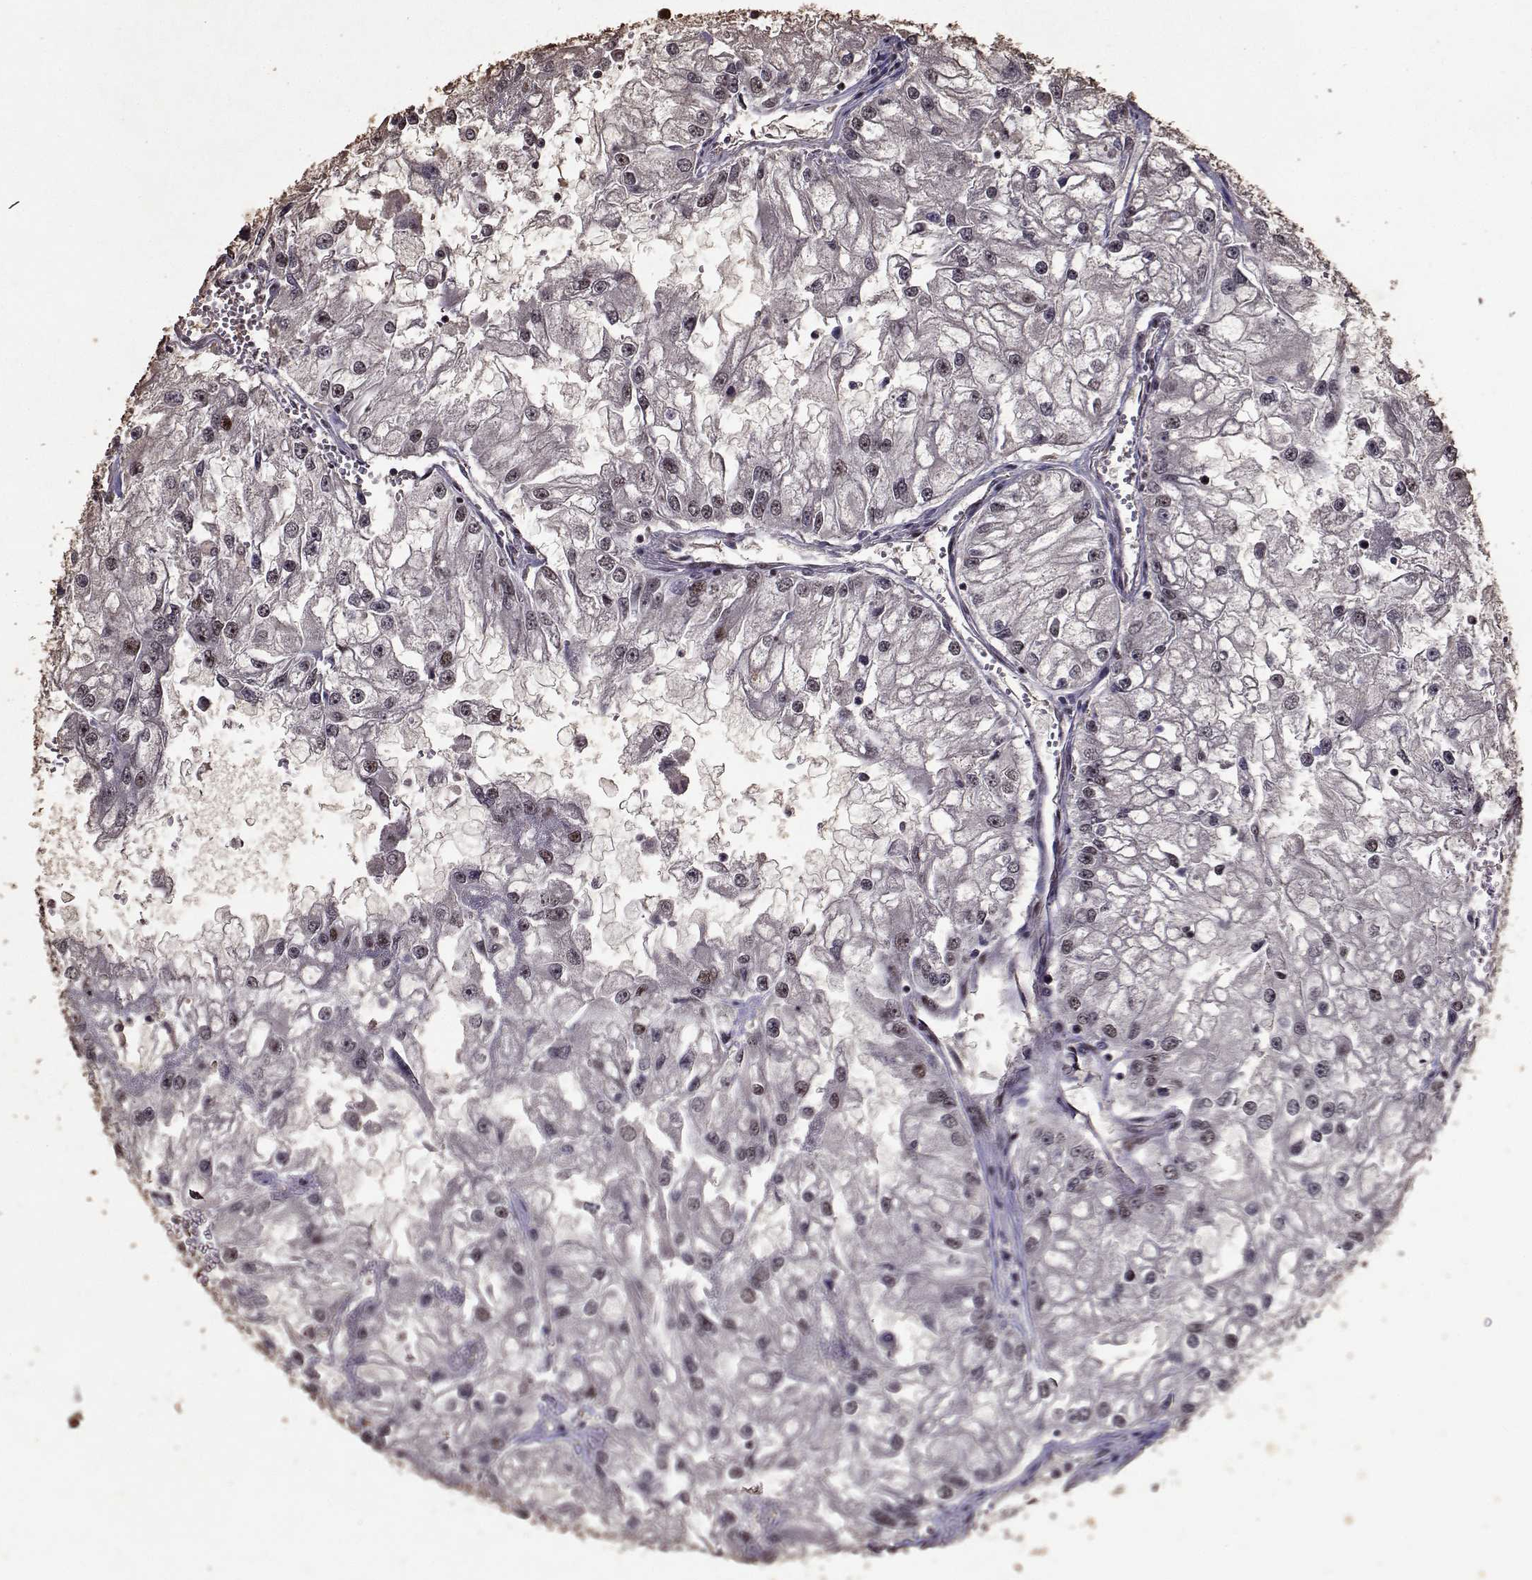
{"staining": {"intensity": "moderate", "quantity": ">75%", "location": "nuclear"}, "tissue": "renal cancer", "cell_type": "Tumor cells", "image_type": "cancer", "snomed": [{"axis": "morphology", "description": "Adenocarcinoma, NOS"}, {"axis": "topography", "description": "Kidney"}], "caption": "Protein analysis of renal cancer tissue exhibits moderate nuclear staining in about >75% of tumor cells.", "gene": "TOE1", "patient": {"sex": "male", "age": 59}}